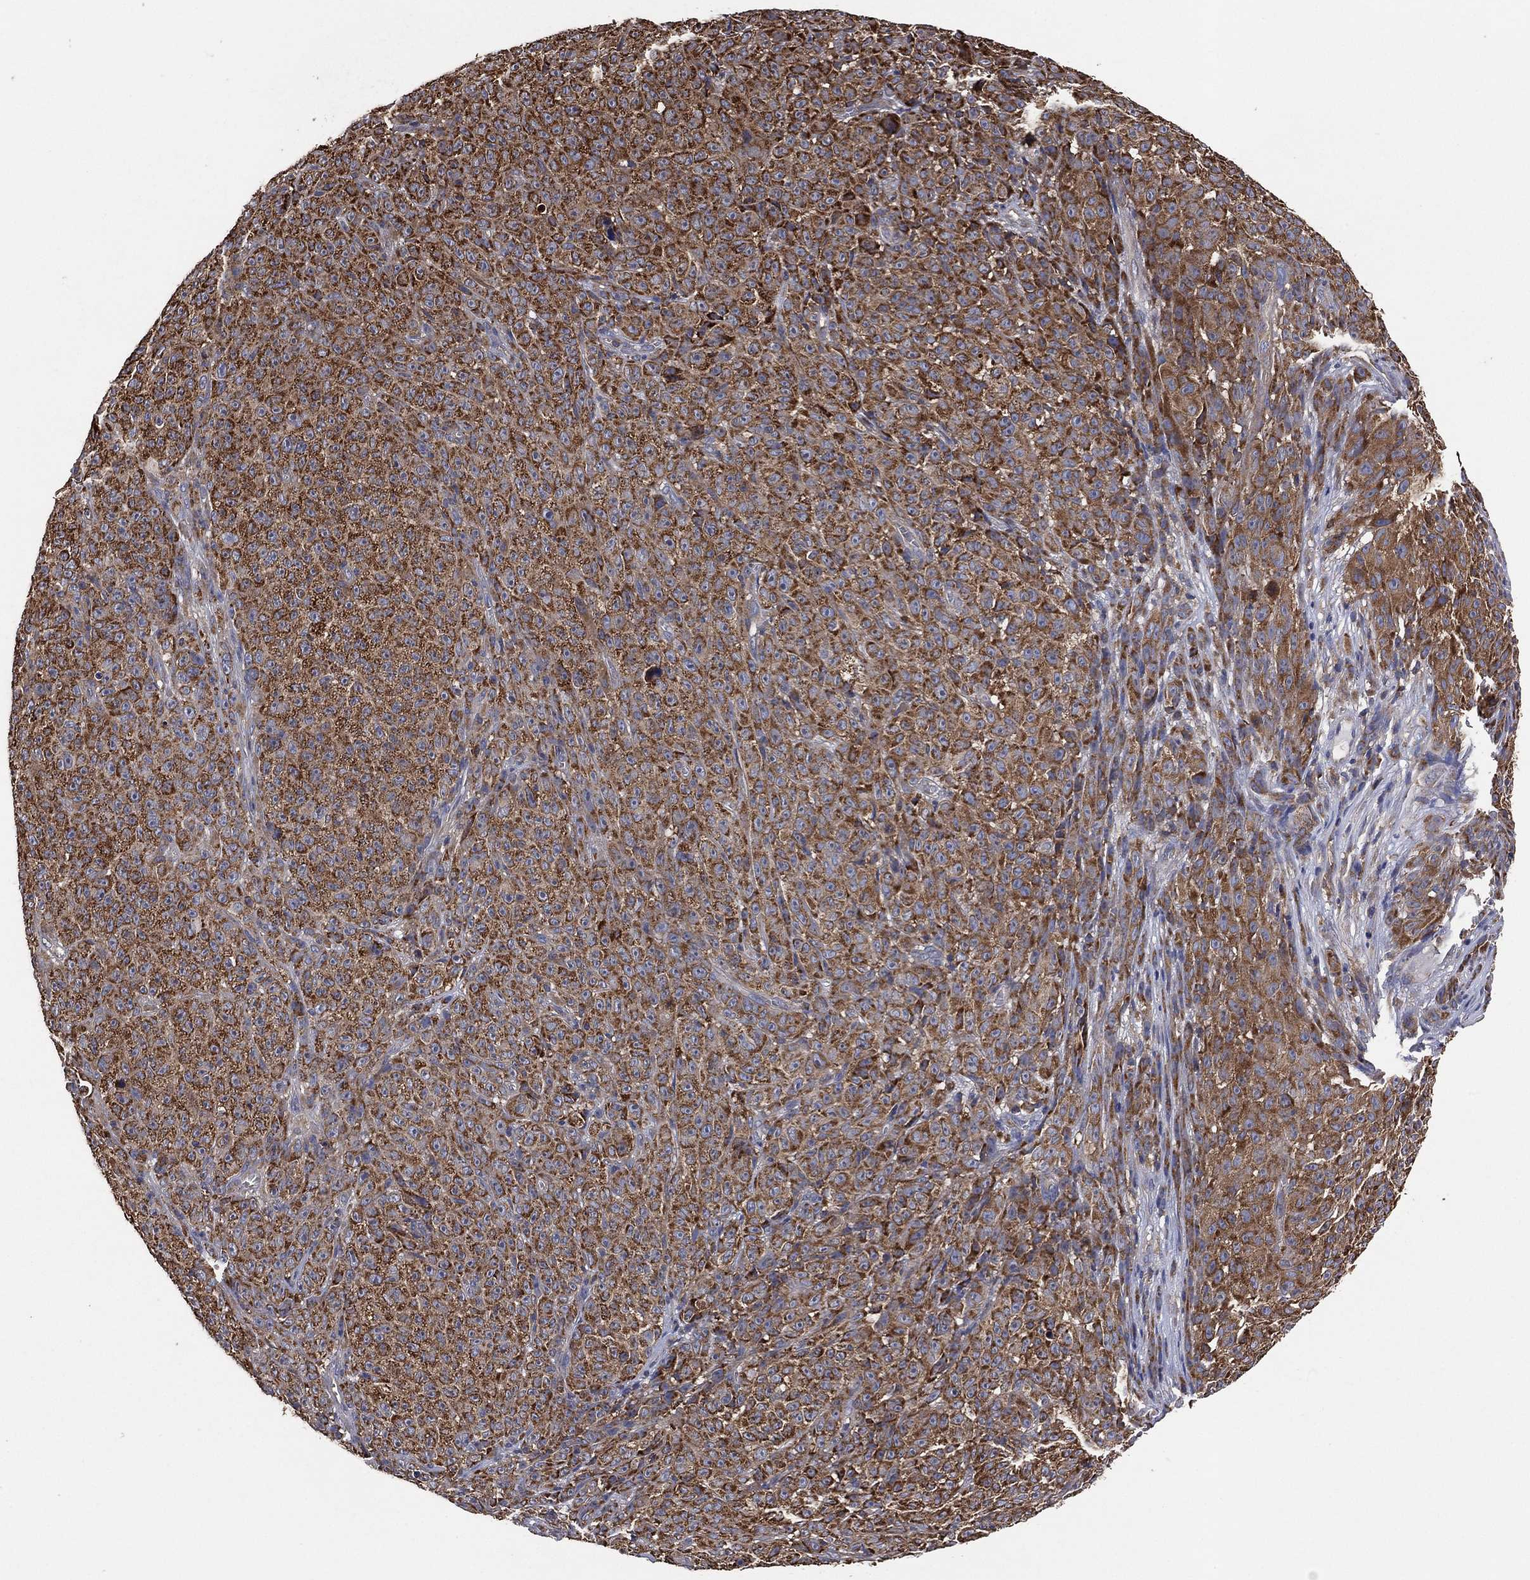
{"staining": {"intensity": "moderate", "quantity": ">75%", "location": "cytoplasmic/membranous"}, "tissue": "melanoma", "cell_type": "Tumor cells", "image_type": "cancer", "snomed": [{"axis": "morphology", "description": "Malignant melanoma, NOS"}, {"axis": "topography", "description": "Skin"}], "caption": "Immunohistochemistry image of neoplastic tissue: human malignant melanoma stained using immunohistochemistry exhibits medium levels of moderate protein expression localized specifically in the cytoplasmic/membranous of tumor cells, appearing as a cytoplasmic/membranous brown color.", "gene": "LIMD1", "patient": {"sex": "female", "age": 82}}